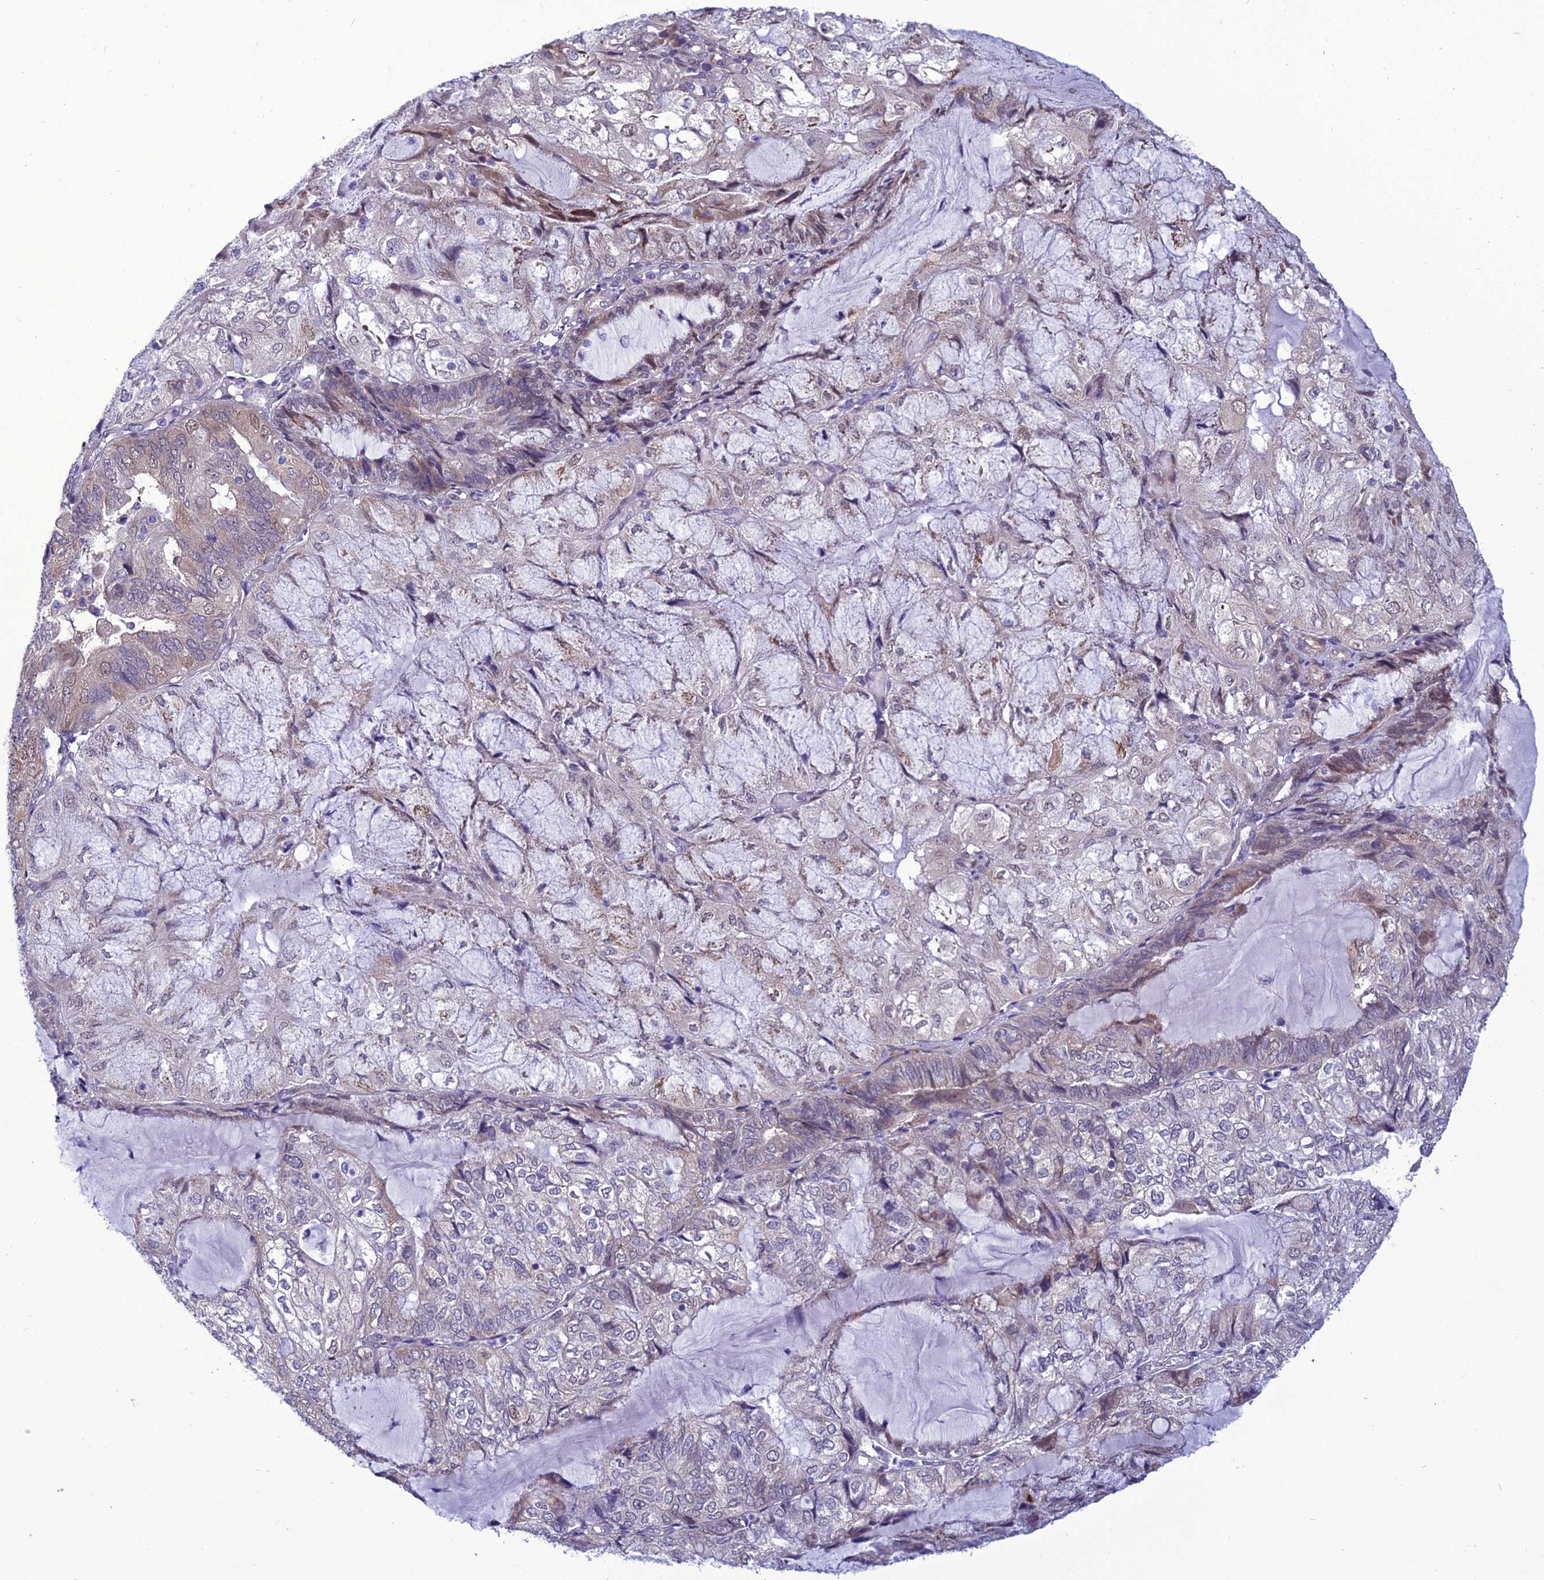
{"staining": {"intensity": "weak", "quantity": "<25%", "location": "cytoplasmic/membranous"}, "tissue": "endometrial cancer", "cell_type": "Tumor cells", "image_type": "cancer", "snomed": [{"axis": "morphology", "description": "Adenocarcinoma, NOS"}, {"axis": "topography", "description": "Endometrium"}], "caption": "DAB (3,3'-diaminobenzidine) immunohistochemical staining of human endometrial cancer shows no significant staining in tumor cells.", "gene": "GAB4", "patient": {"sex": "female", "age": 81}}